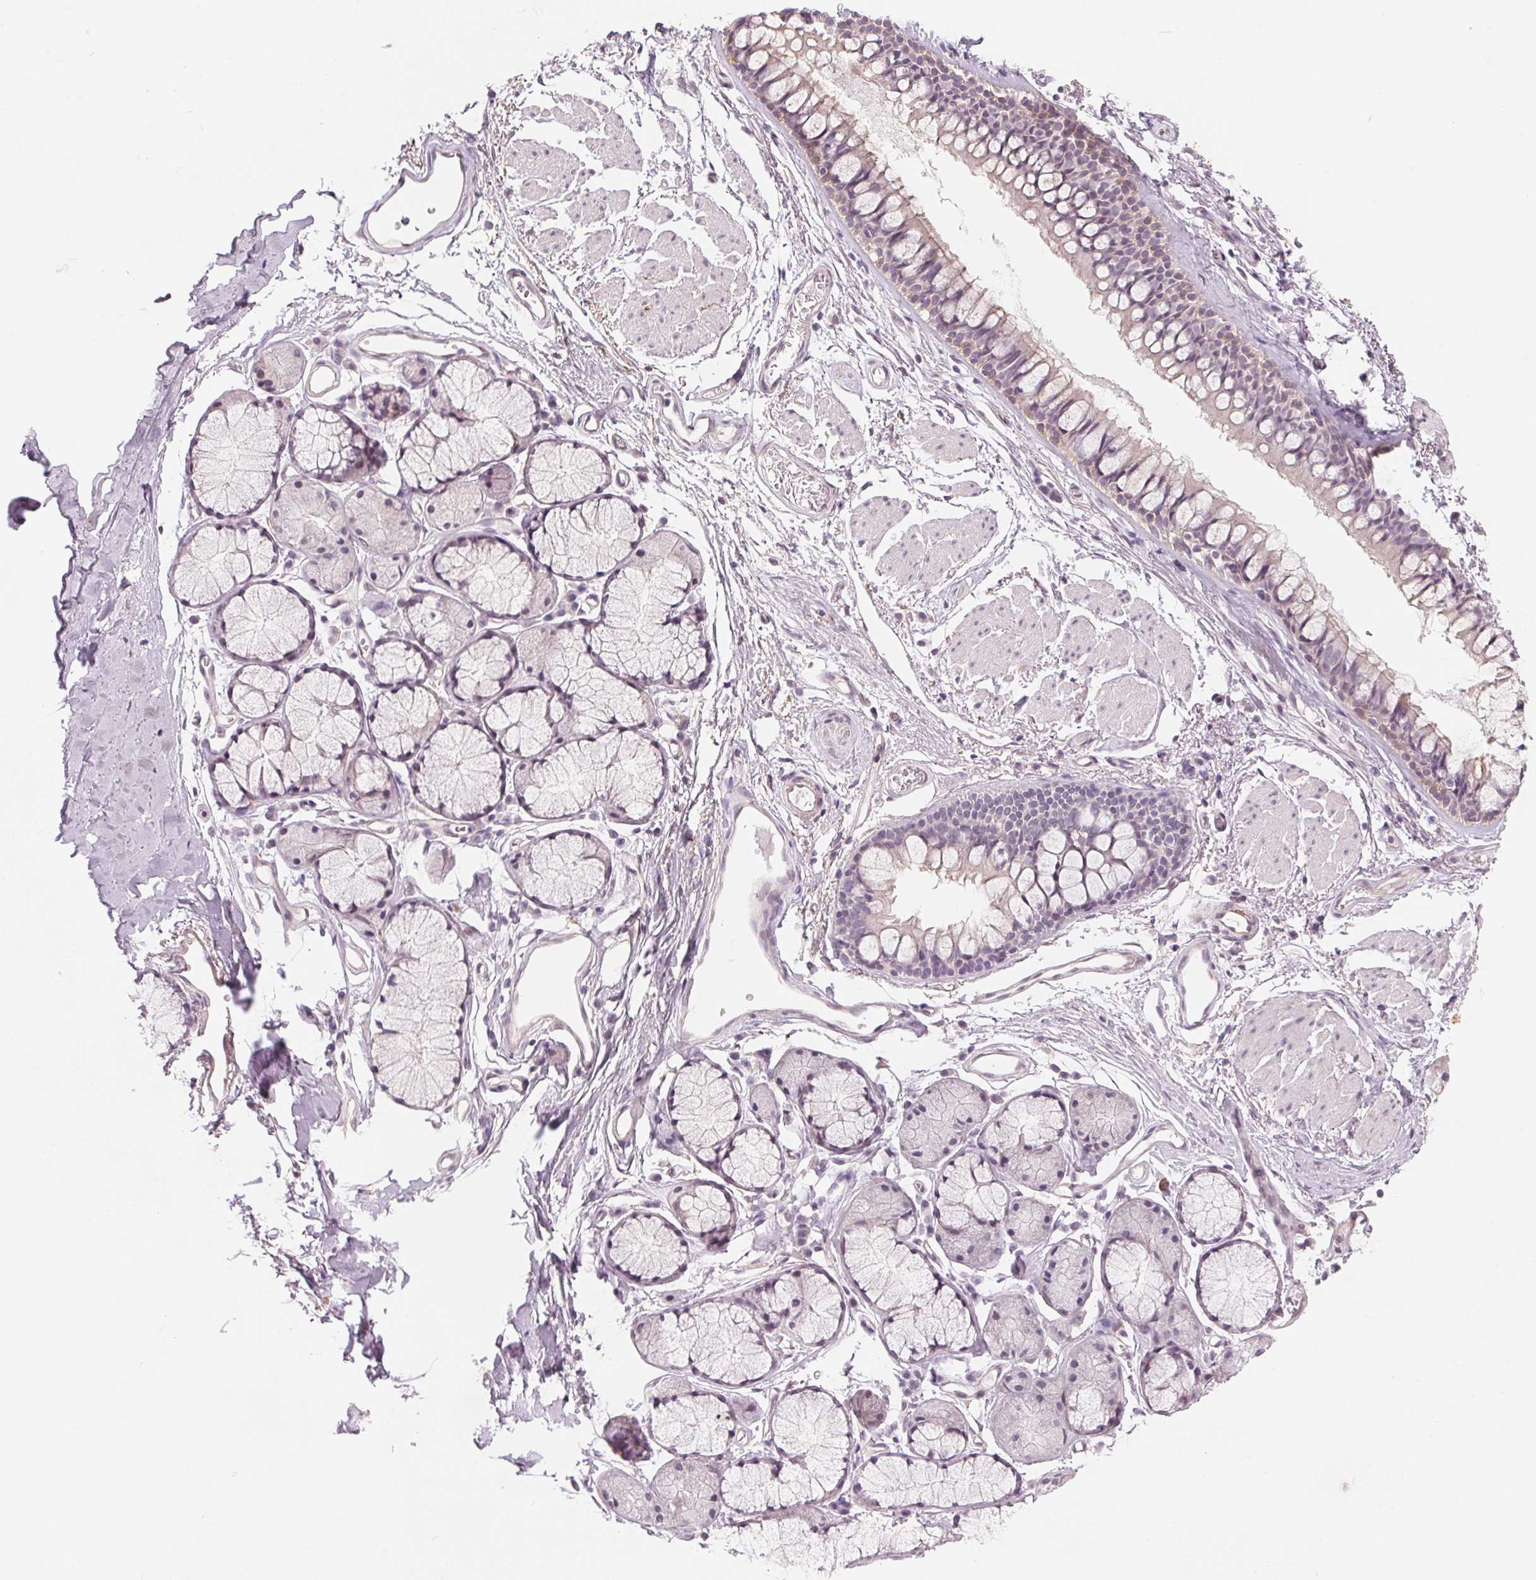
{"staining": {"intensity": "negative", "quantity": "none", "location": "none"}, "tissue": "soft tissue", "cell_type": "Fibroblasts", "image_type": "normal", "snomed": [{"axis": "morphology", "description": "Normal tissue, NOS"}, {"axis": "topography", "description": "Cartilage tissue"}, {"axis": "topography", "description": "Bronchus"}], "caption": "High power microscopy histopathology image of an immunohistochemistry photomicrograph of benign soft tissue, revealing no significant positivity in fibroblasts.", "gene": "CFC1B", "patient": {"sex": "female", "age": 79}}